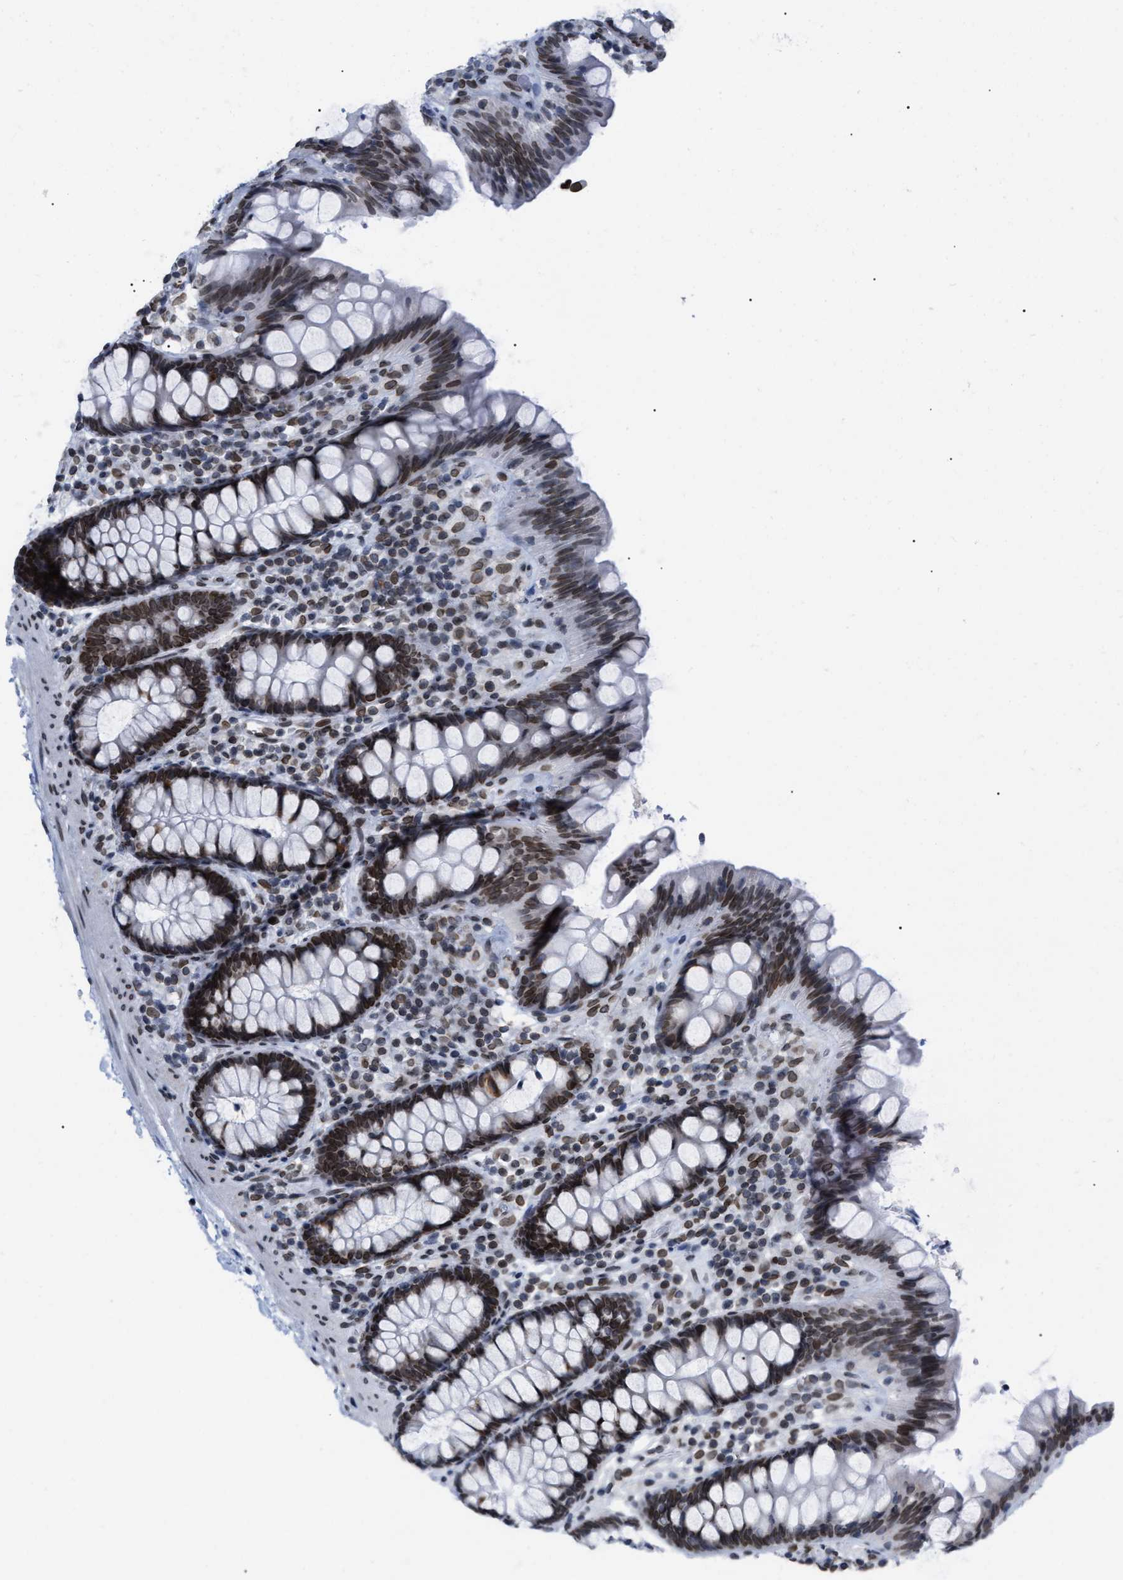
{"staining": {"intensity": "strong", "quantity": ">75%", "location": "nuclear"}, "tissue": "colon", "cell_type": "Endothelial cells", "image_type": "normal", "snomed": [{"axis": "morphology", "description": "Normal tissue, NOS"}, {"axis": "topography", "description": "Colon"}], "caption": "The immunohistochemical stain highlights strong nuclear staining in endothelial cells of benign colon.", "gene": "TPR", "patient": {"sex": "female", "age": 80}}